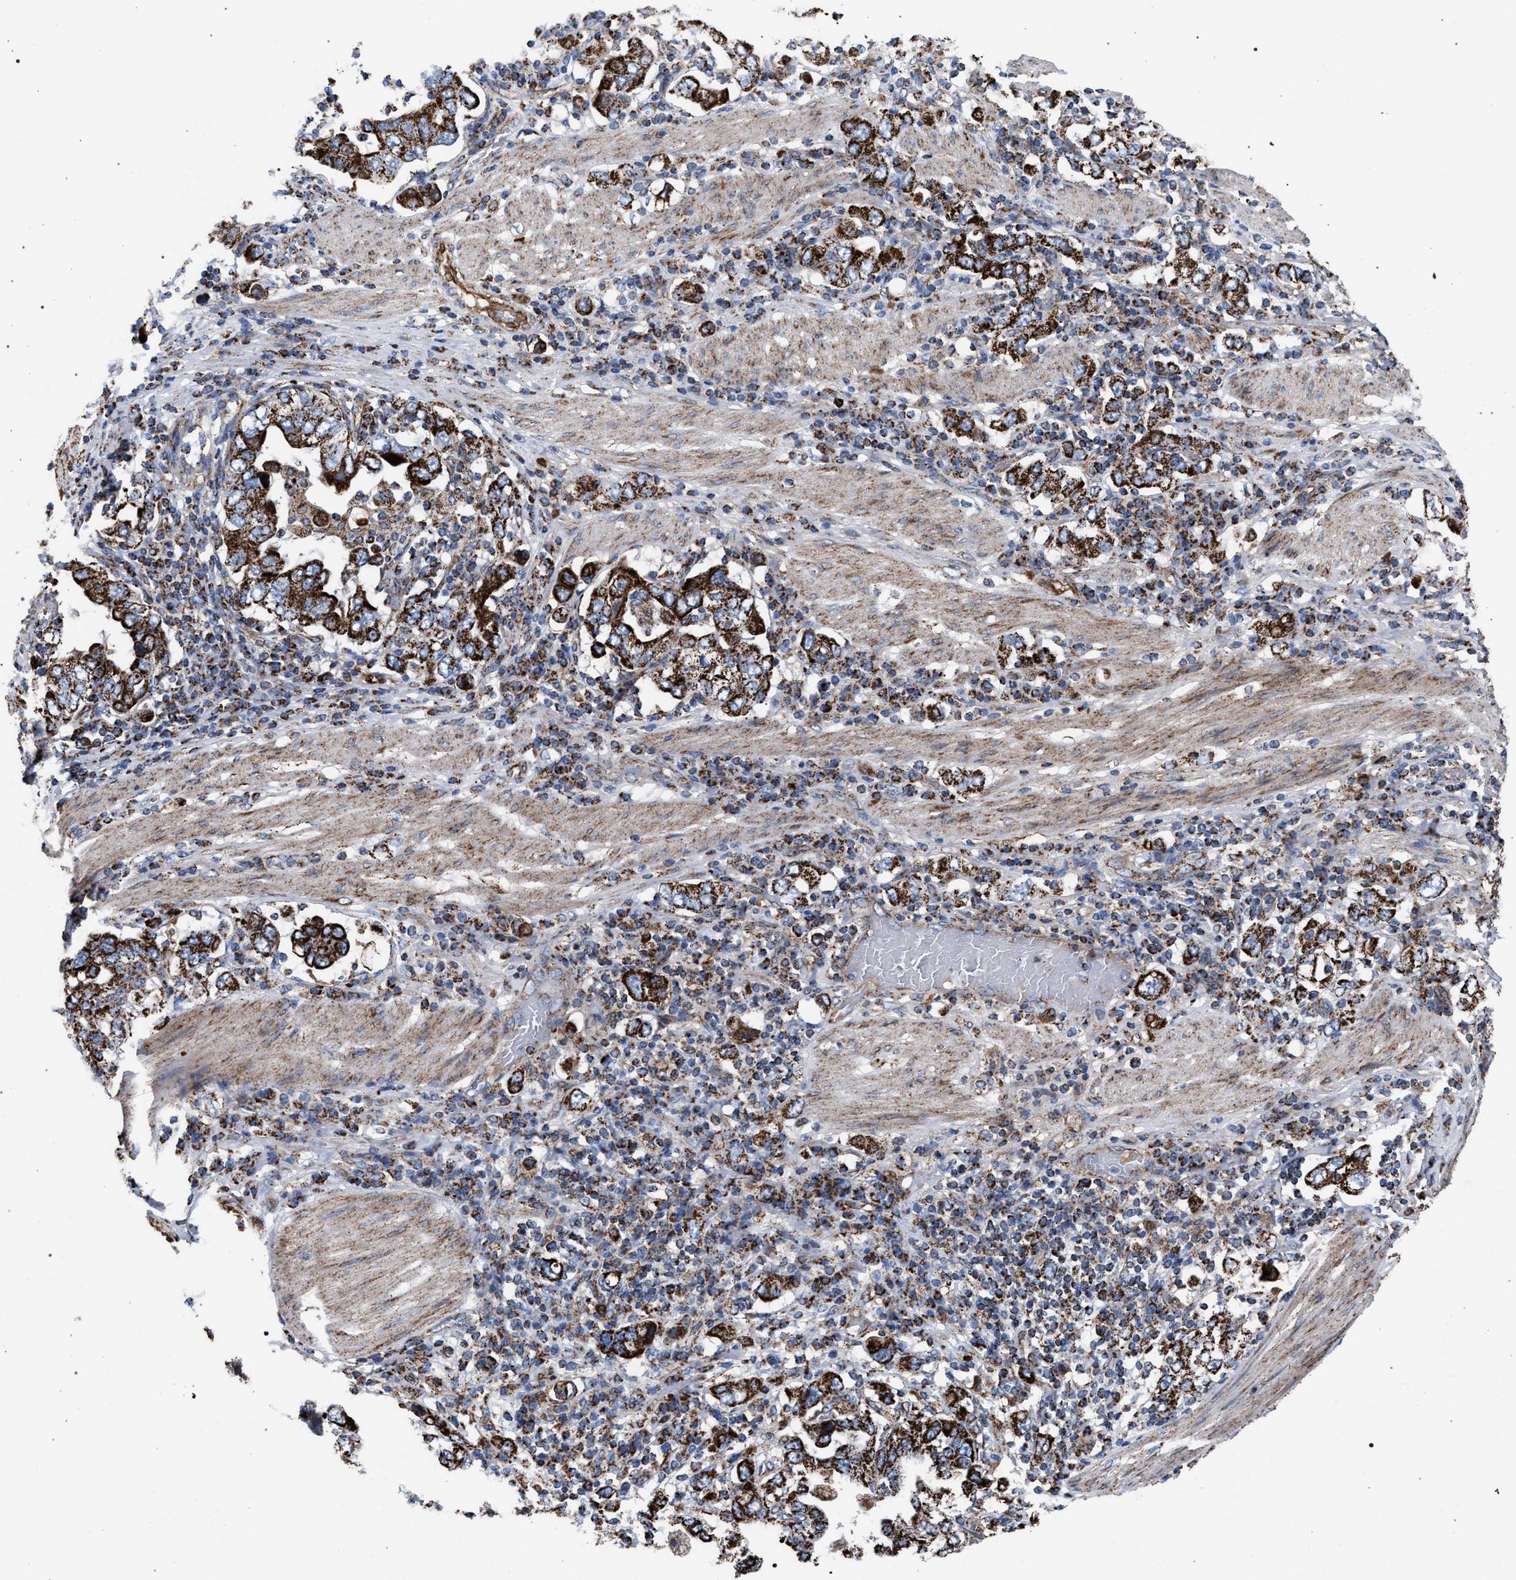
{"staining": {"intensity": "strong", "quantity": ">75%", "location": "cytoplasmic/membranous"}, "tissue": "stomach cancer", "cell_type": "Tumor cells", "image_type": "cancer", "snomed": [{"axis": "morphology", "description": "Adenocarcinoma, NOS"}, {"axis": "topography", "description": "Stomach, upper"}], "caption": "Adenocarcinoma (stomach) stained with a protein marker shows strong staining in tumor cells.", "gene": "VPS13A", "patient": {"sex": "male", "age": 62}}